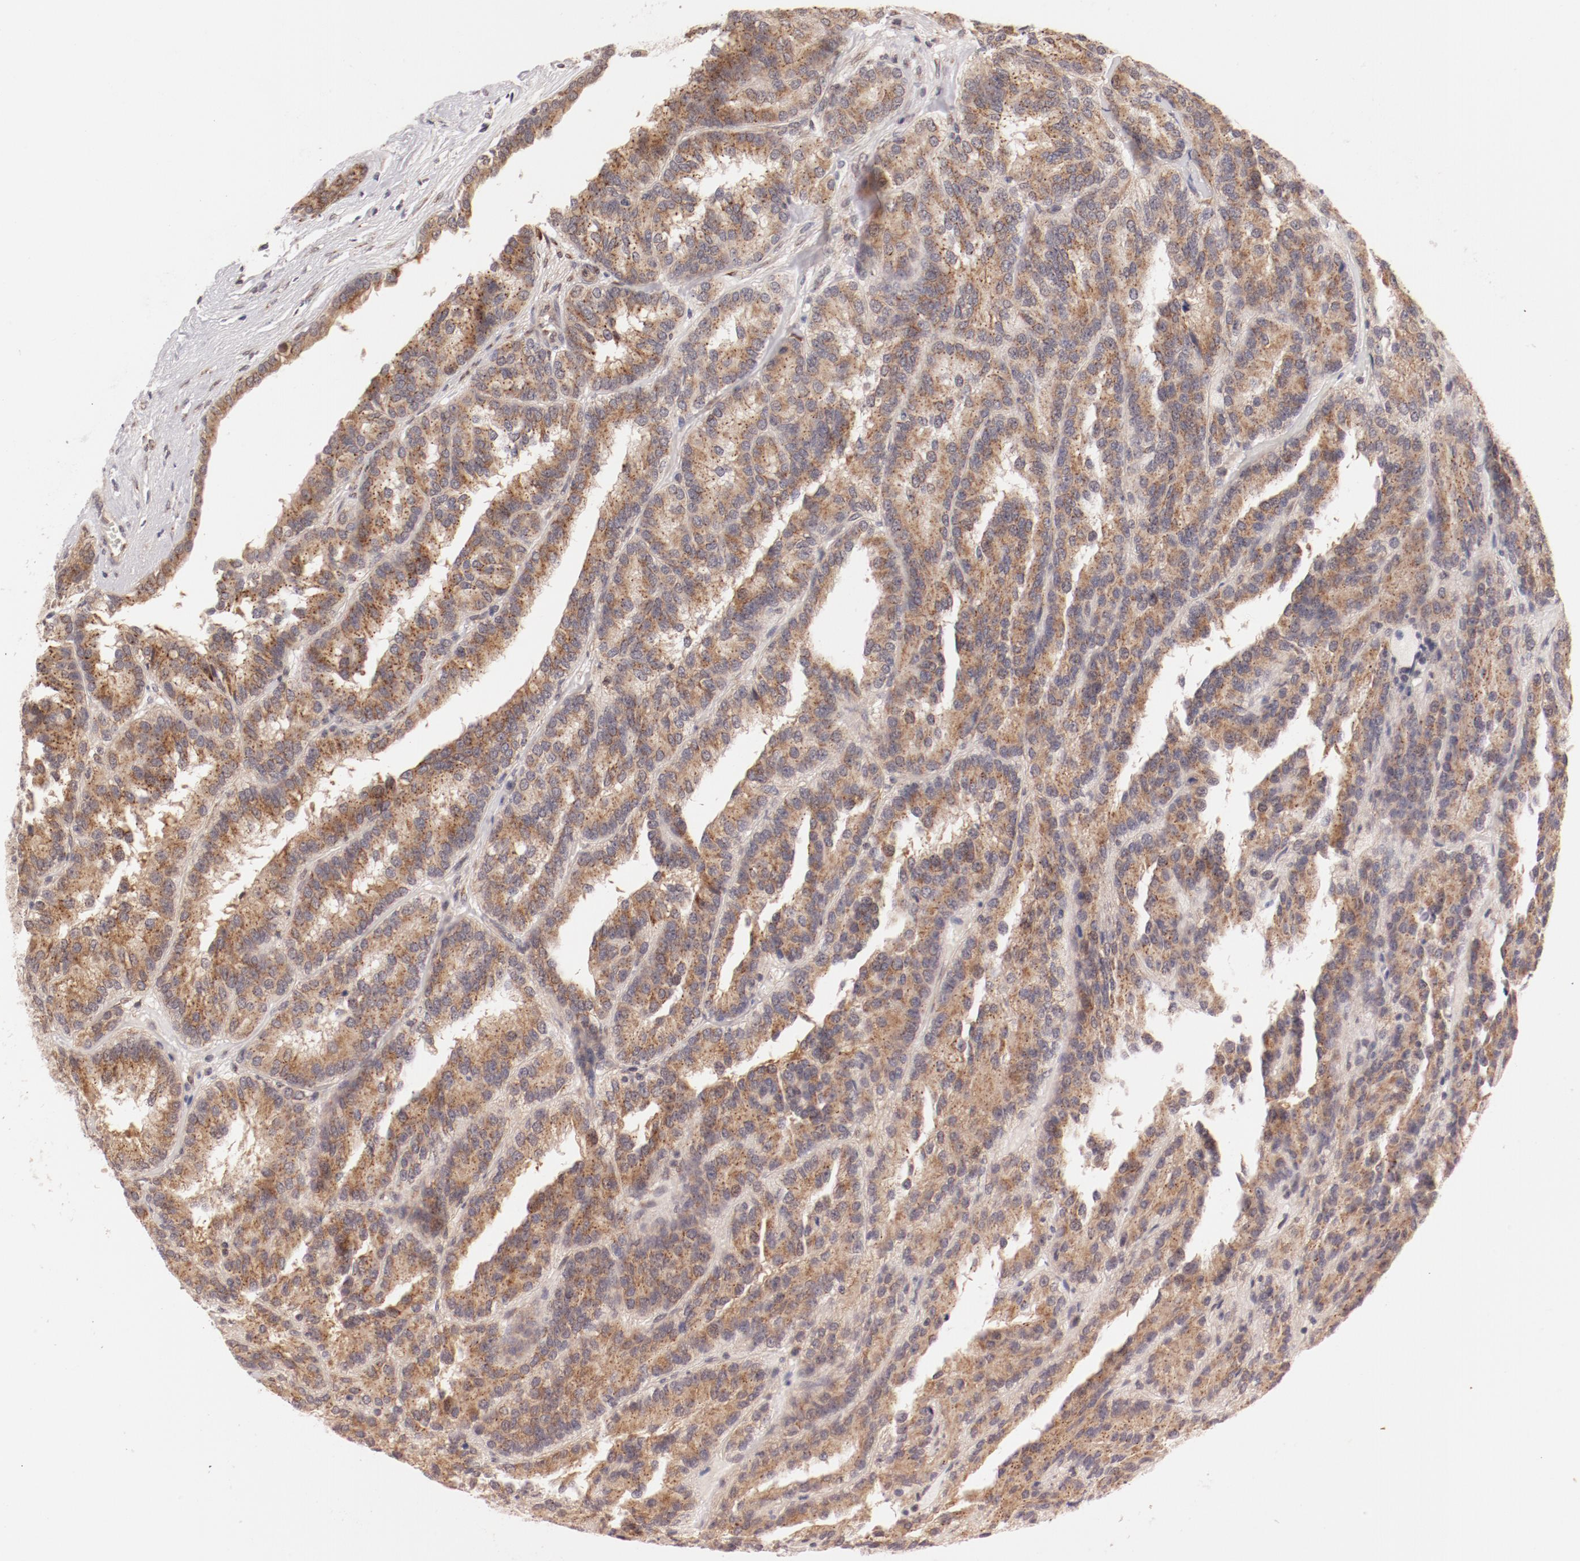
{"staining": {"intensity": "weak", "quantity": ">75%", "location": "cytoplasmic/membranous"}, "tissue": "renal cancer", "cell_type": "Tumor cells", "image_type": "cancer", "snomed": [{"axis": "morphology", "description": "Adenocarcinoma, NOS"}, {"axis": "topography", "description": "Kidney"}], "caption": "High-magnification brightfield microscopy of renal adenocarcinoma stained with DAB (brown) and counterstained with hematoxylin (blue). tumor cells exhibit weak cytoplasmic/membranous expression is identified in about>75% of cells. The staining was performed using DAB (3,3'-diaminobenzidine), with brown indicating positive protein expression. Nuclei are stained blue with hematoxylin.", "gene": "RPL12", "patient": {"sex": "male", "age": 46}}